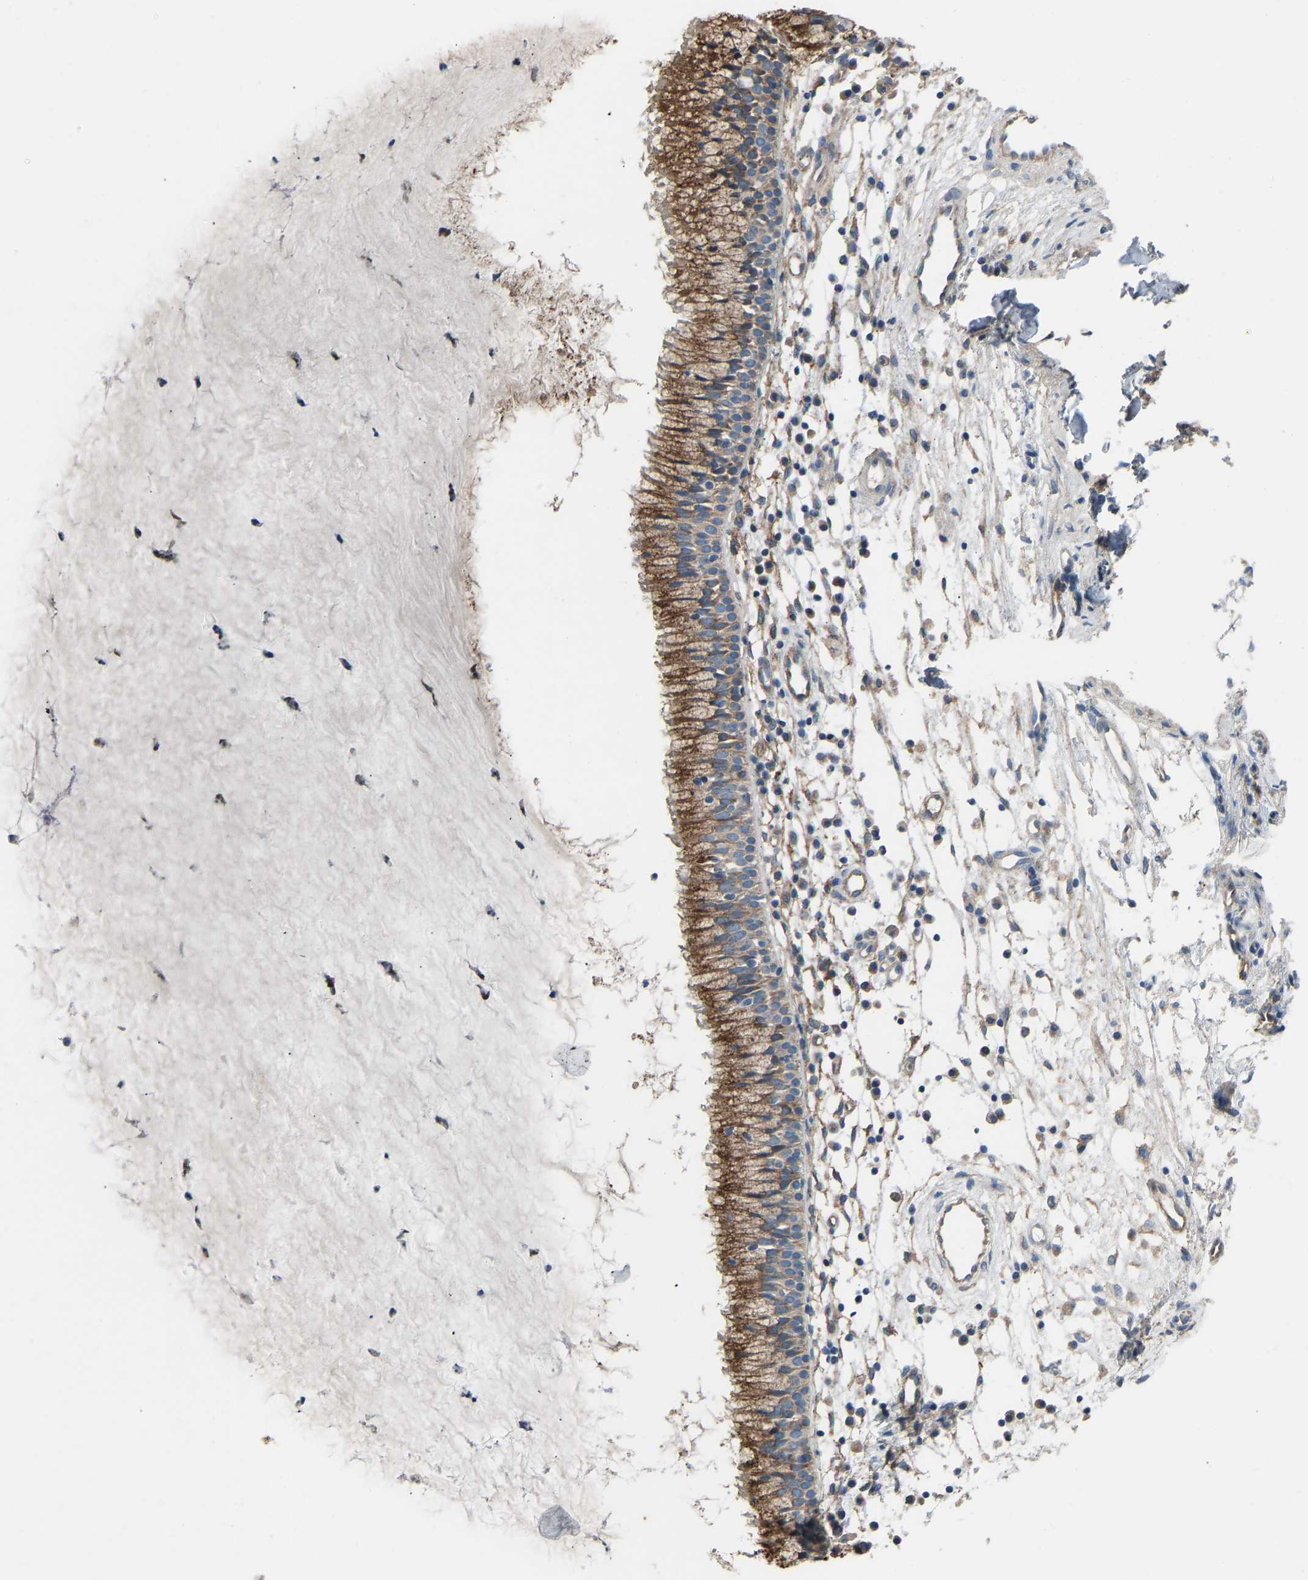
{"staining": {"intensity": "strong", "quantity": ">75%", "location": "cytoplasmic/membranous"}, "tissue": "nasopharynx", "cell_type": "Respiratory epithelial cells", "image_type": "normal", "snomed": [{"axis": "morphology", "description": "Normal tissue, NOS"}, {"axis": "topography", "description": "Nasopharynx"}], "caption": "Immunohistochemical staining of normal nasopharynx exhibits >75% levels of strong cytoplasmic/membranous protein positivity in approximately >75% of respiratory epithelial cells. Ihc stains the protein of interest in brown and the nuclei are stained blue.", "gene": "TGFBR3", "patient": {"sex": "male", "age": 21}}